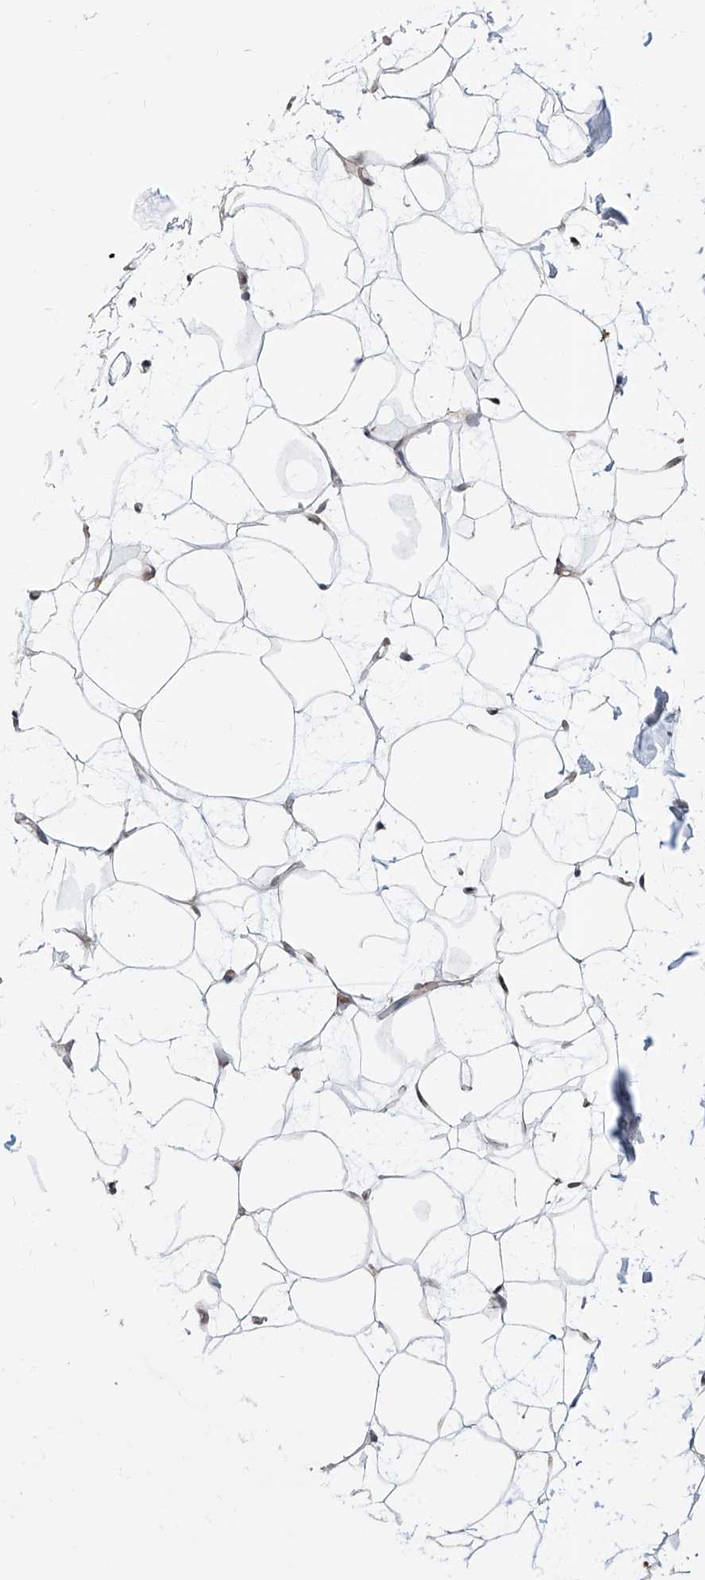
{"staining": {"intensity": "moderate", "quantity": ">75%", "location": "nuclear"}, "tissue": "adipose tissue", "cell_type": "Adipocytes", "image_type": "normal", "snomed": [{"axis": "morphology", "description": "Normal tissue, NOS"}, {"axis": "topography", "description": "Breast"}], "caption": "A high-resolution photomicrograph shows immunohistochemistry (IHC) staining of benign adipose tissue, which demonstrates moderate nuclear staining in about >75% of adipocytes.", "gene": "SDE2", "patient": {"sex": "female", "age": 23}}